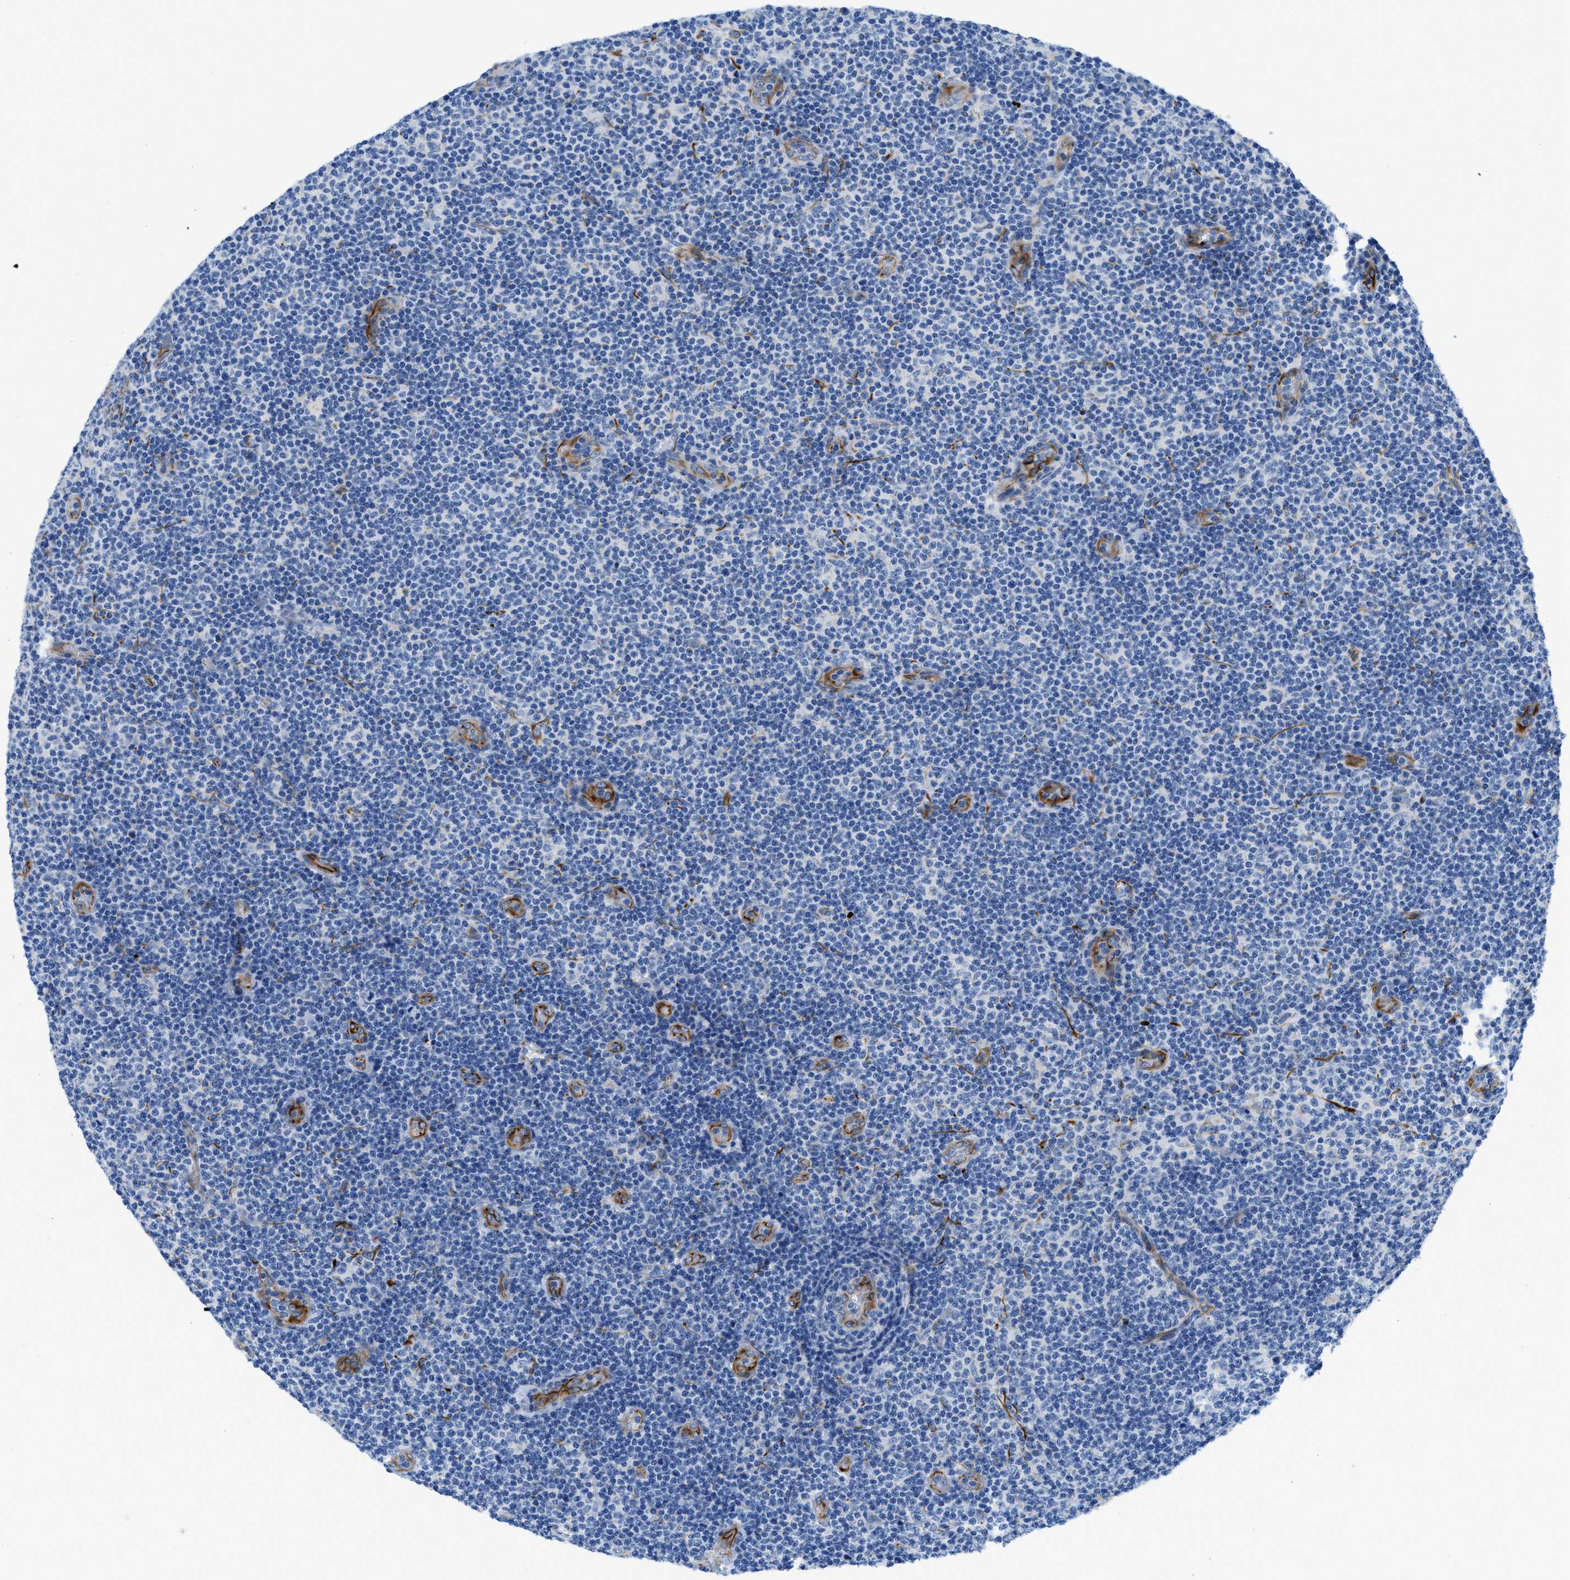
{"staining": {"intensity": "negative", "quantity": "none", "location": "none"}, "tissue": "lymphoma", "cell_type": "Tumor cells", "image_type": "cancer", "snomed": [{"axis": "morphology", "description": "Malignant lymphoma, non-Hodgkin's type, Low grade"}, {"axis": "topography", "description": "Lymph node"}], "caption": "There is no significant expression in tumor cells of low-grade malignant lymphoma, non-Hodgkin's type.", "gene": "XCR1", "patient": {"sex": "male", "age": 83}}